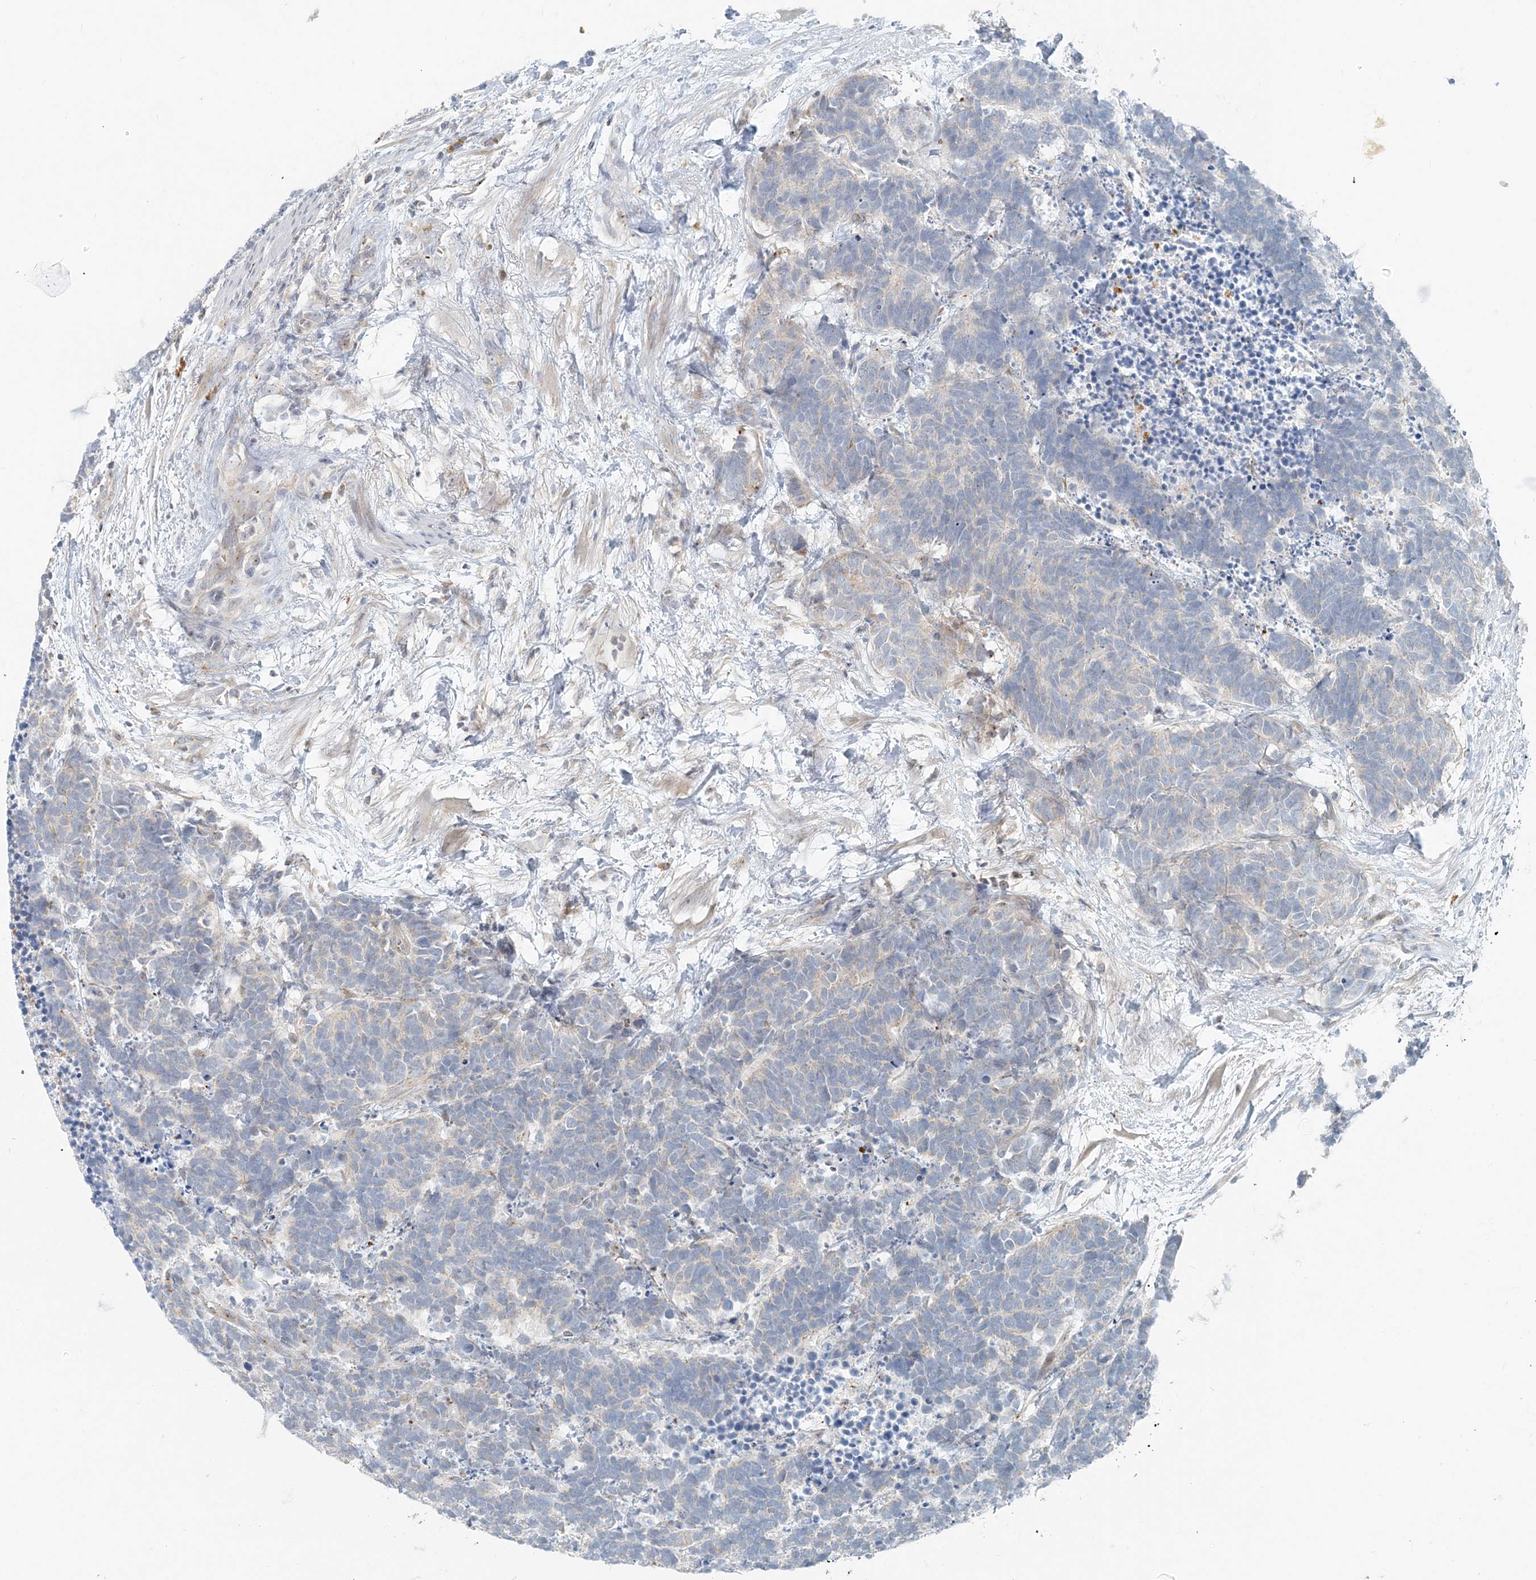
{"staining": {"intensity": "negative", "quantity": "none", "location": "none"}, "tissue": "carcinoid", "cell_type": "Tumor cells", "image_type": "cancer", "snomed": [{"axis": "morphology", "description": "Carcinoma, NOS"}, {"axis": "morphology", "description": "Carcinoid, malignant, NOS"}, {"axis": "topography", "description": "Urinary bladder"}], "caption": "Immunohistochemistry histopathology image of neoplastic tissue: human carcinoid stained with DAB (3,3'-diaminobenzidine) displays no significant protein positivity in tumor cells.", "gene": "NAA11", "patient": {"sex": "male", "age": 57}}